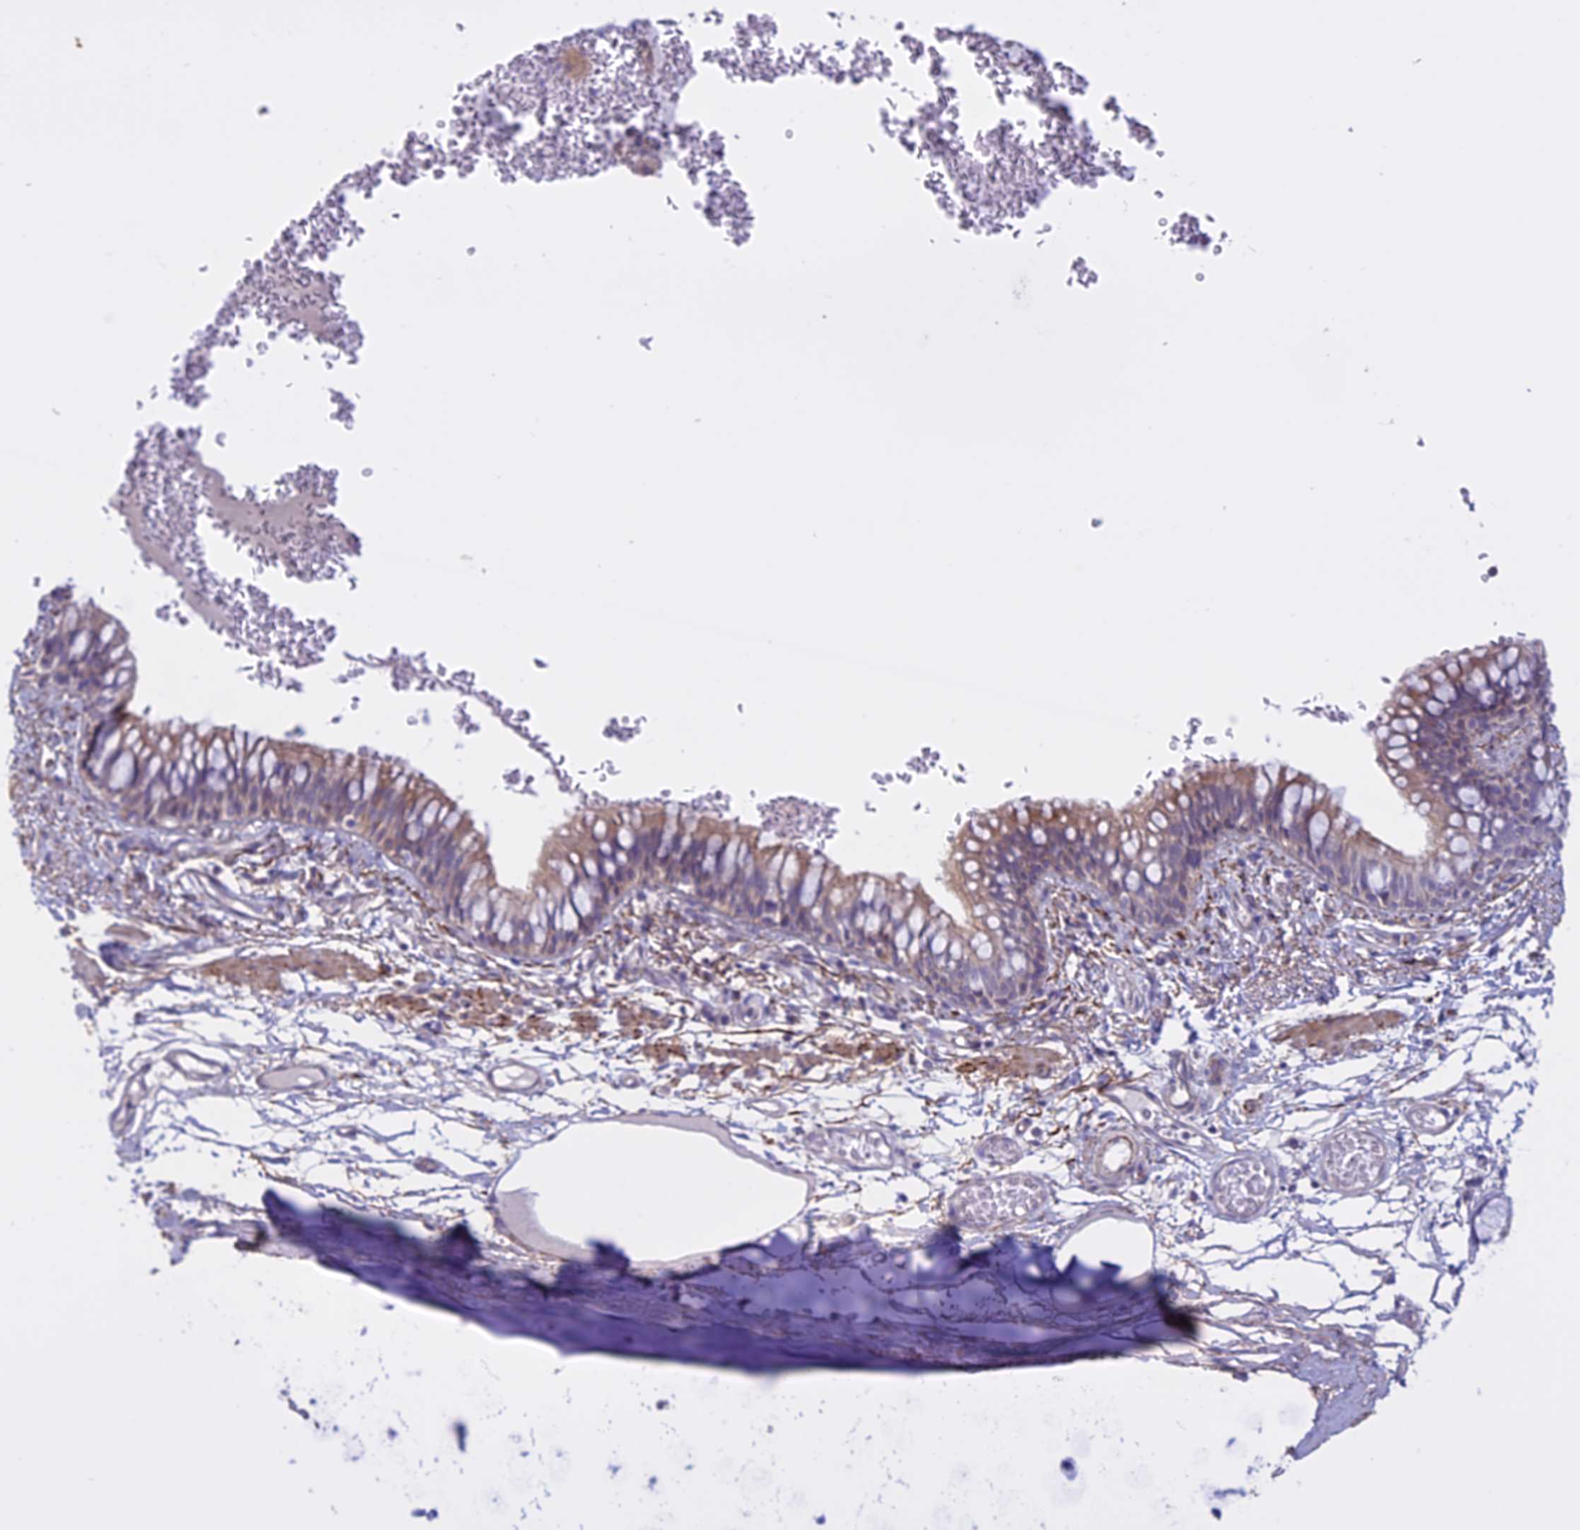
{"staining": {"intensity": "weak", "quantity": "25%-75%", "location": "cytoplasmic/membranous"}, "tissue": "bronchus", "cell_type": "Respiratory epithelial cells", "image_type": "normal", "snomed": [{"axis": "morphology", "description": "Normal tissue, NOS"}, {"axis": "topography", "description": "Cartilage tissue"}, {"axis": "topography", "description": "Bronchus"}], "caption": "The immunohistochemical stain shows weak cytoplasmic/membranous positivity in respiratory epithelial cells of benign bronchus.", "gene": "SPHKAP", "patient": {"sex": "female", "age": 36}}